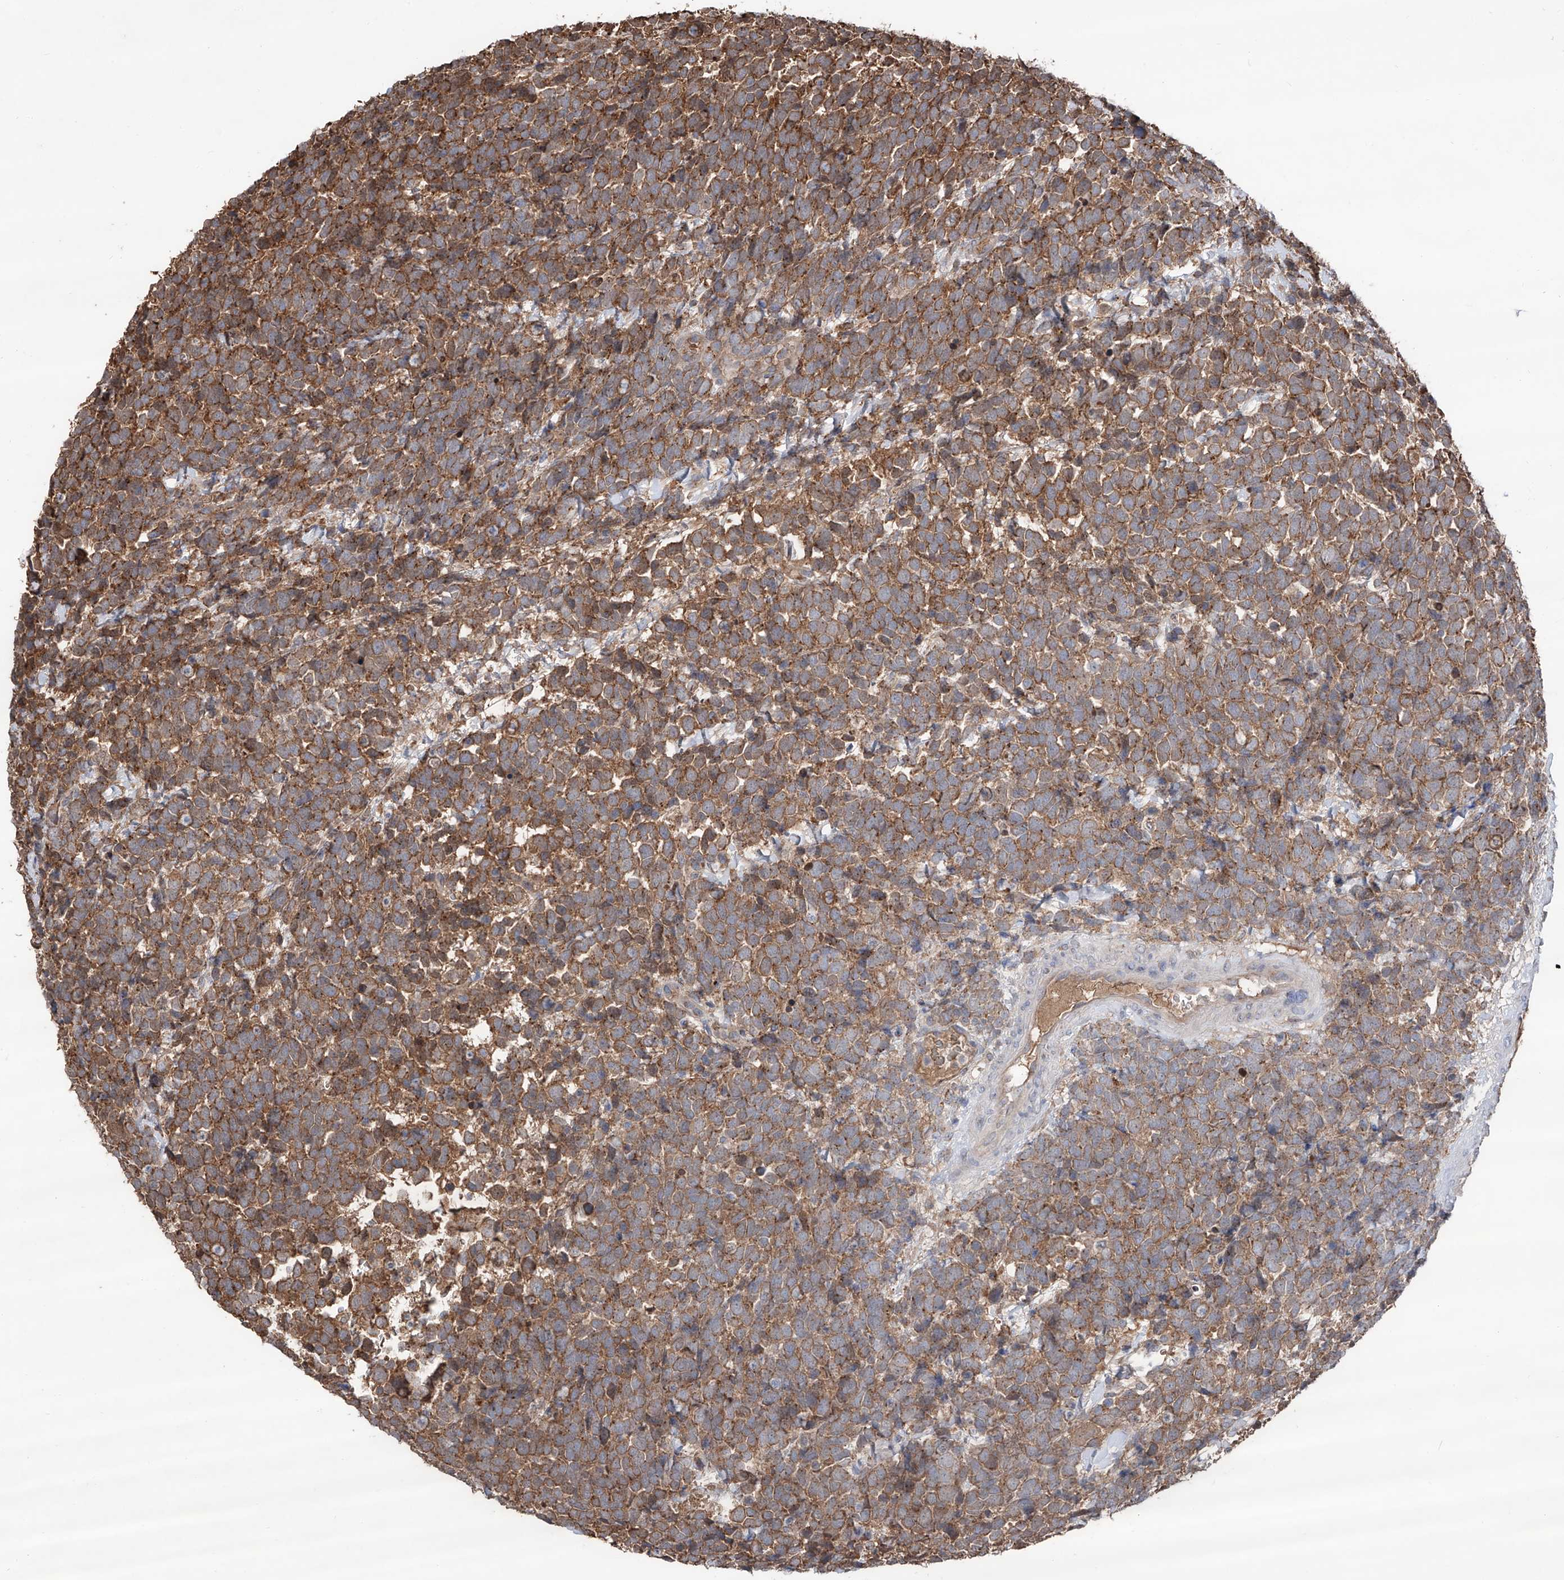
{"staining": {"intensity": "moderate", "quantity": ">75%", "location": "cytoplasmic/membranous"}, "tissue": "urothelial cancer", "cell_type": "Tumor cells", "image_type": "cancer", "snomed": [{"axis": "morphology", "description": "Urothelial carcinoma, High grade"}, {"axis": "topography", "description": "Urinary bladder"}], "caption": "Protein staining of high-grade urothelial carcinoma tissue exhibits moderate cytoplasmic/membranous staining in approximately >75% of tumor cells.", "gene": "EDN1", "patient": {"sex": "female", "age": 82}}